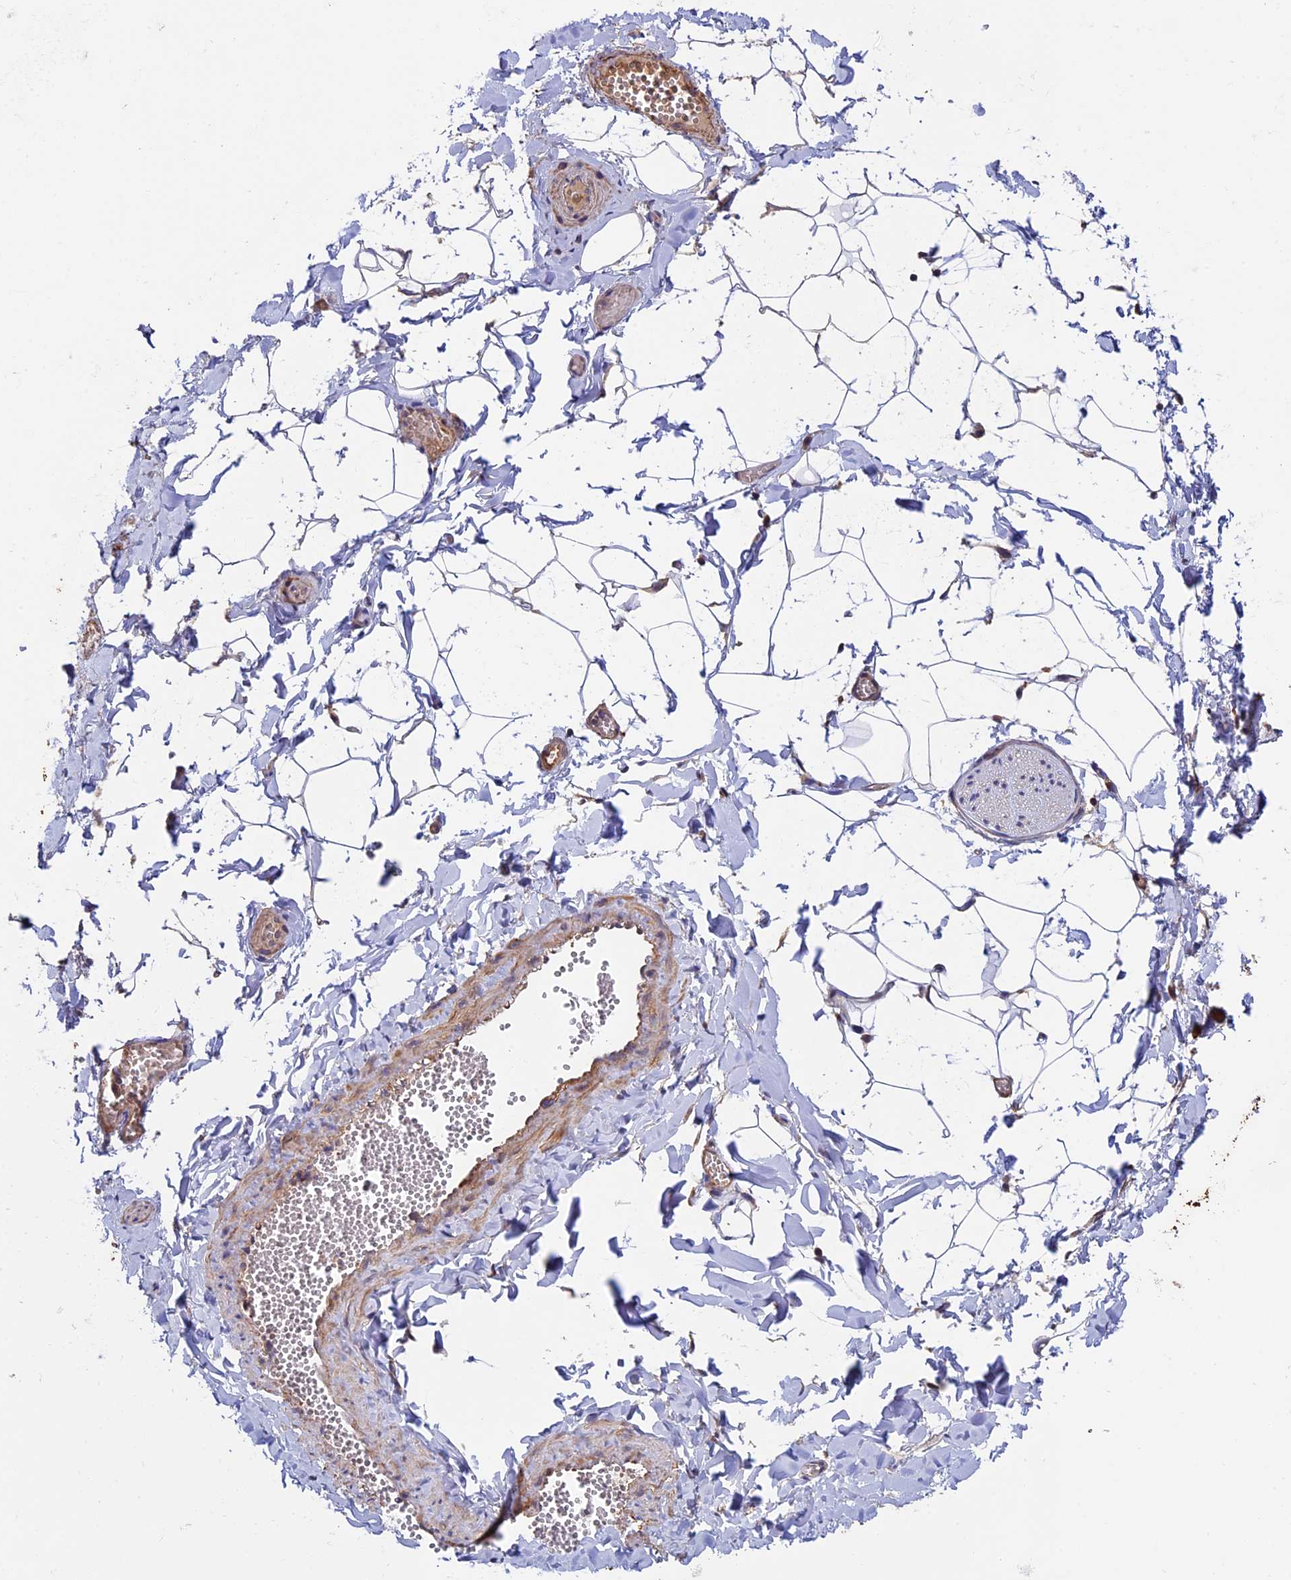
{"staining": {"intensity": "negative", "quantity": "none", "location": "none"}, "tissue": "adipose tissue", "cell_type": "Adipocytes", "image_type": "normal", "snomed": [{"axis": "morphology", "description": "Normal tissue, NOS"}, {"axis": "topography", "description": "Gallbladder"}, {"axis": "topography", "description": "Peripheral nerve tissue"}], "caption": "Human adipose tissue stained for a protein using immunohistochemistry (IHC) exhibits no staining in adipocytes.", "gene": "SLC9A5", "patient": {"sex": "male", "age": 38}}